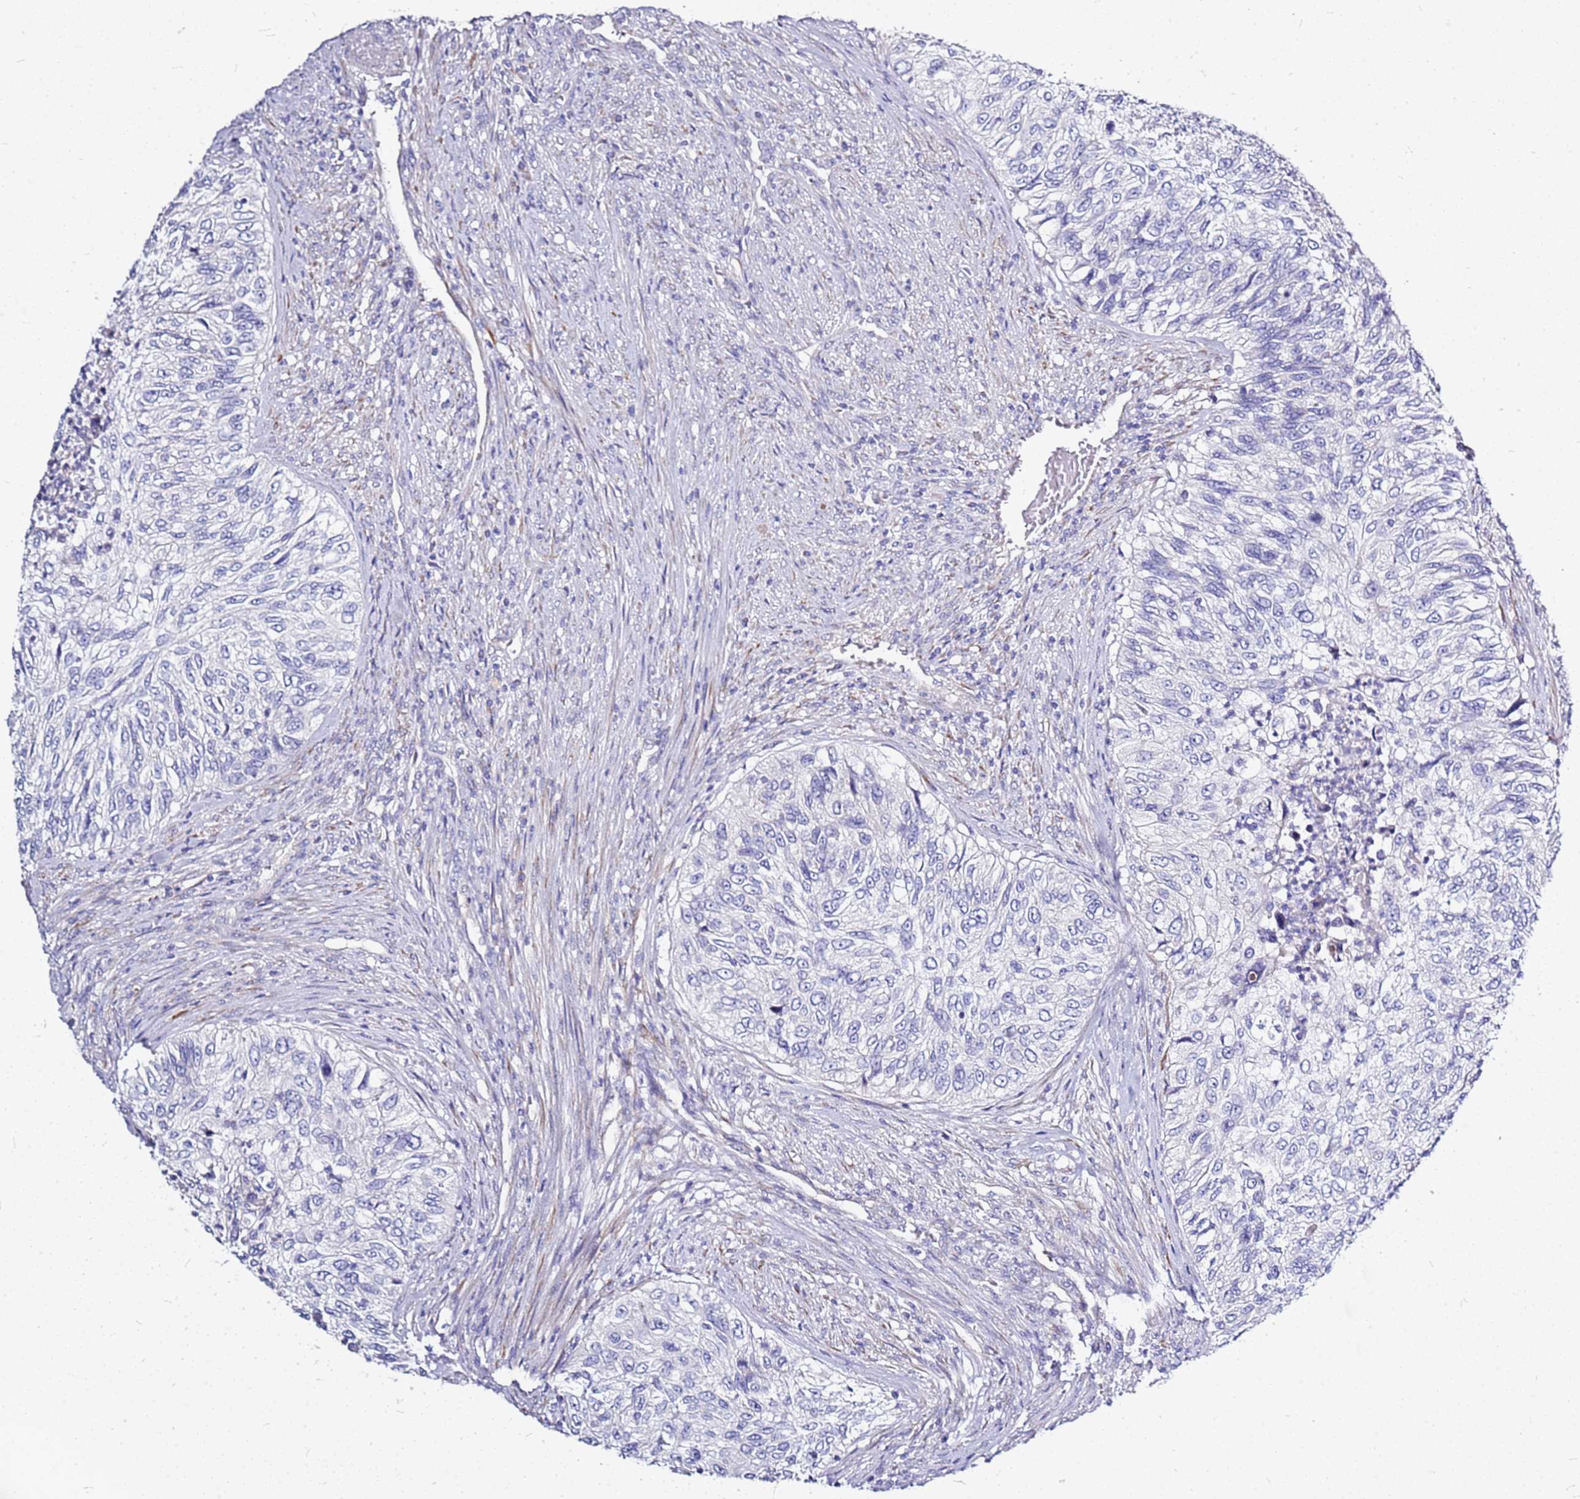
{"staining": {"intensity": "negative", "quantity": "none", "location": "none"}, "tissue": "urothelial cancer", "cell_type": "Tumor cells", "image_type": "cancer", "snomed": [{"axis": "morphology", "description": "Urothelial carcinoma, High grade"}, {"axis": "topography", "description": "Urinary bladder"}], "caption": "Immunohistochemistry image of urothelial carcinoma (high-grade) stained for a protein (brown), which displays no positivity in tumor cells. (DAB immunohistochemistry (IHC) with hematoxylin counter stain).", "gene": "CASD1", "patient": {"sex": "female", "age": 60}}